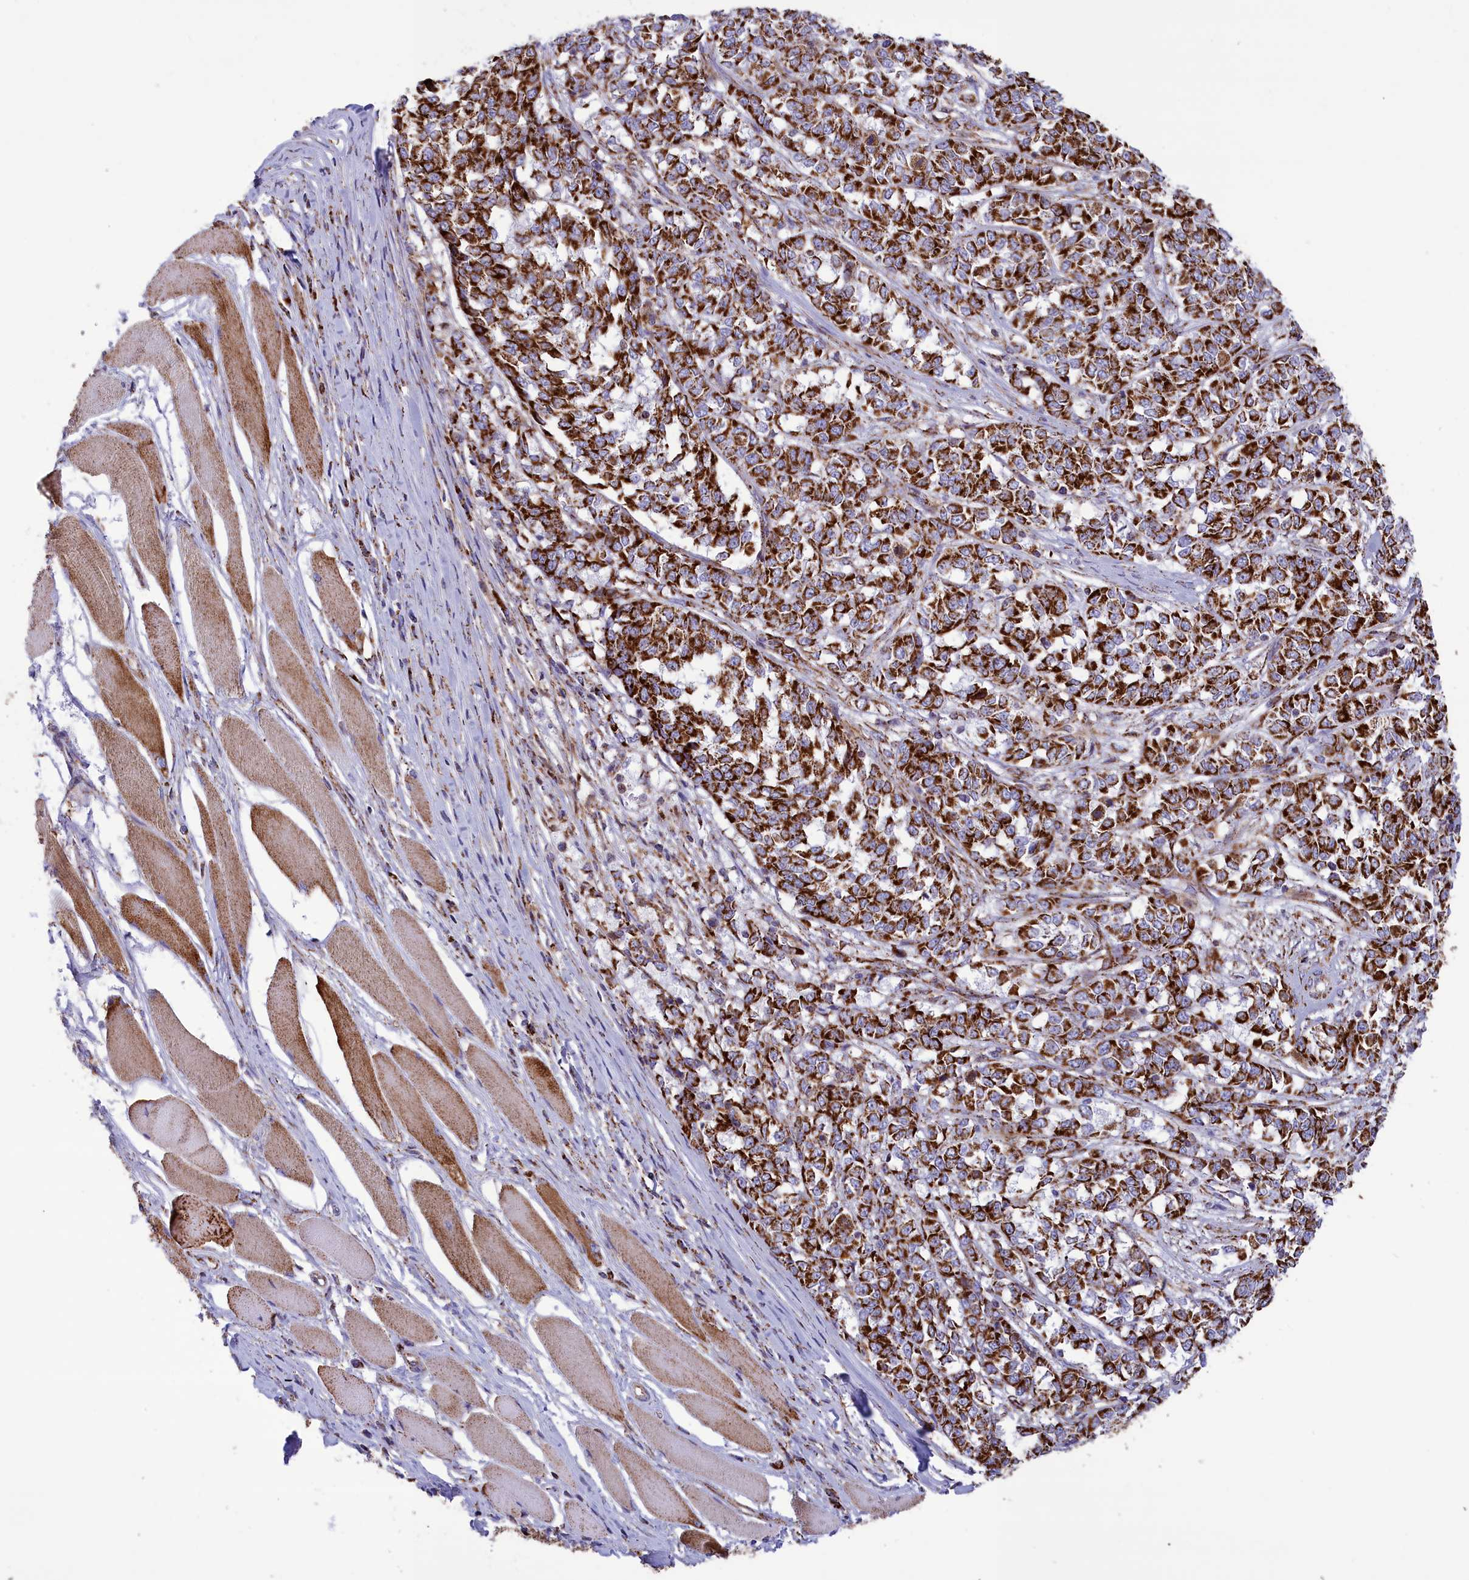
{"staining": {"intensity": "strong", "quantity": ">75%", "location": "cytoplasmic/membranous"}, "tissue": "melanoma", "cell_type": "Tumor cells", "image_type": "cancer", "snomed": [{"axis": "morphology", "description": "Malignant melanoma, NOS"}, {"axis": "topography", "description": "Skin"}], "caption": "Protein staining by IHC shows strong cytoplasmic/membranous expression in about >75% of tumor cells in melanoma. Immunohistochemistry stains the protein of interest in brown and the nuclei are stained blue.", "gene": "ISOC2", "patient": {"sex": "female", "age": 72}}